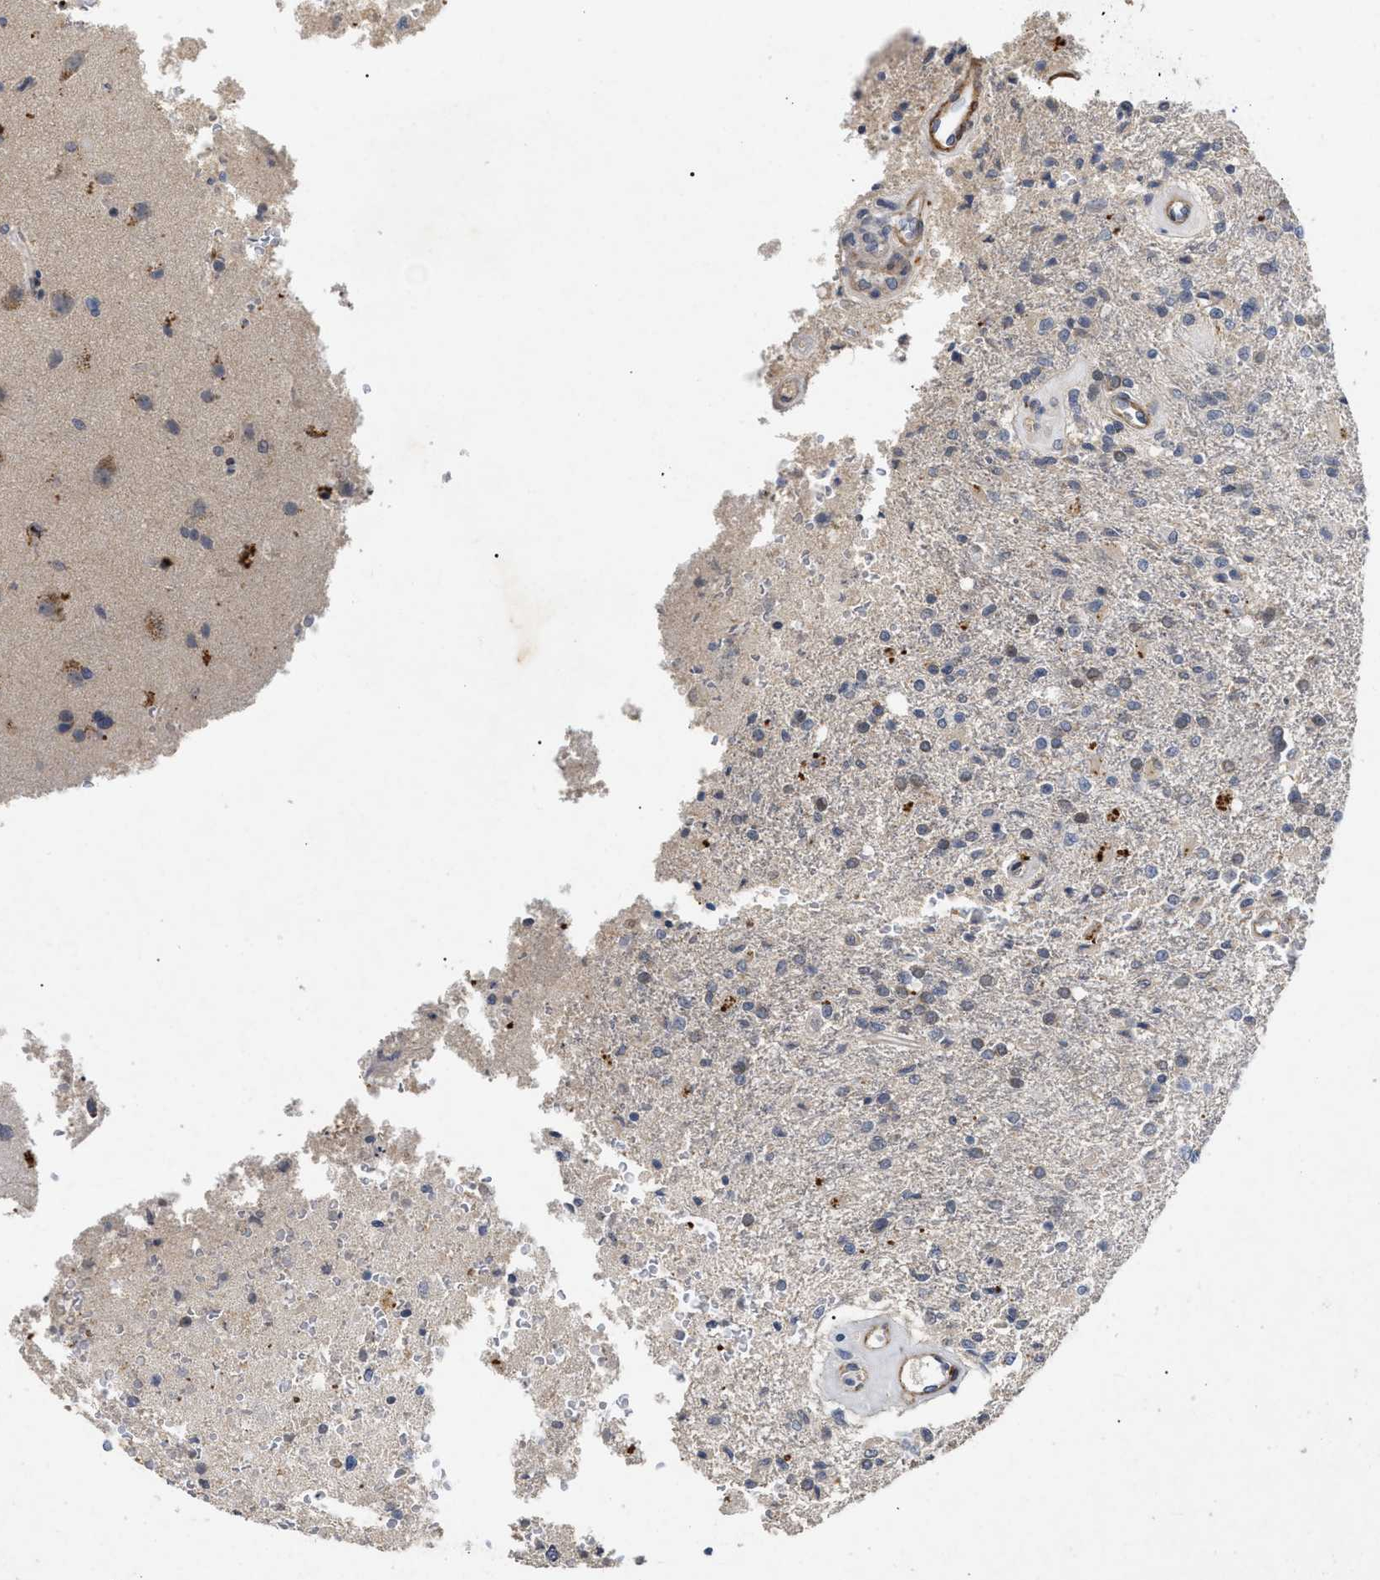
{"staining": {"intensity": "negative", "quantity": "none", "location": "none"}, "tissue": "glioma", "cell_type": "Tumor cells", "image_type": "cancer", "snomed": [{"axis": "morphology", "description": "Normal tissue, NOS"}, {"axis": "morphology", "description": "Glioma, malignant, High grade"}, {"axis": "topography", "description": "Cerebral cortex"}], "caption": "There is no significant positivity in tumor cells of malignant glioma (high-grade).", "gene": "ST6GALNAC6", "patient": {"sex": "male", "age": 77}}